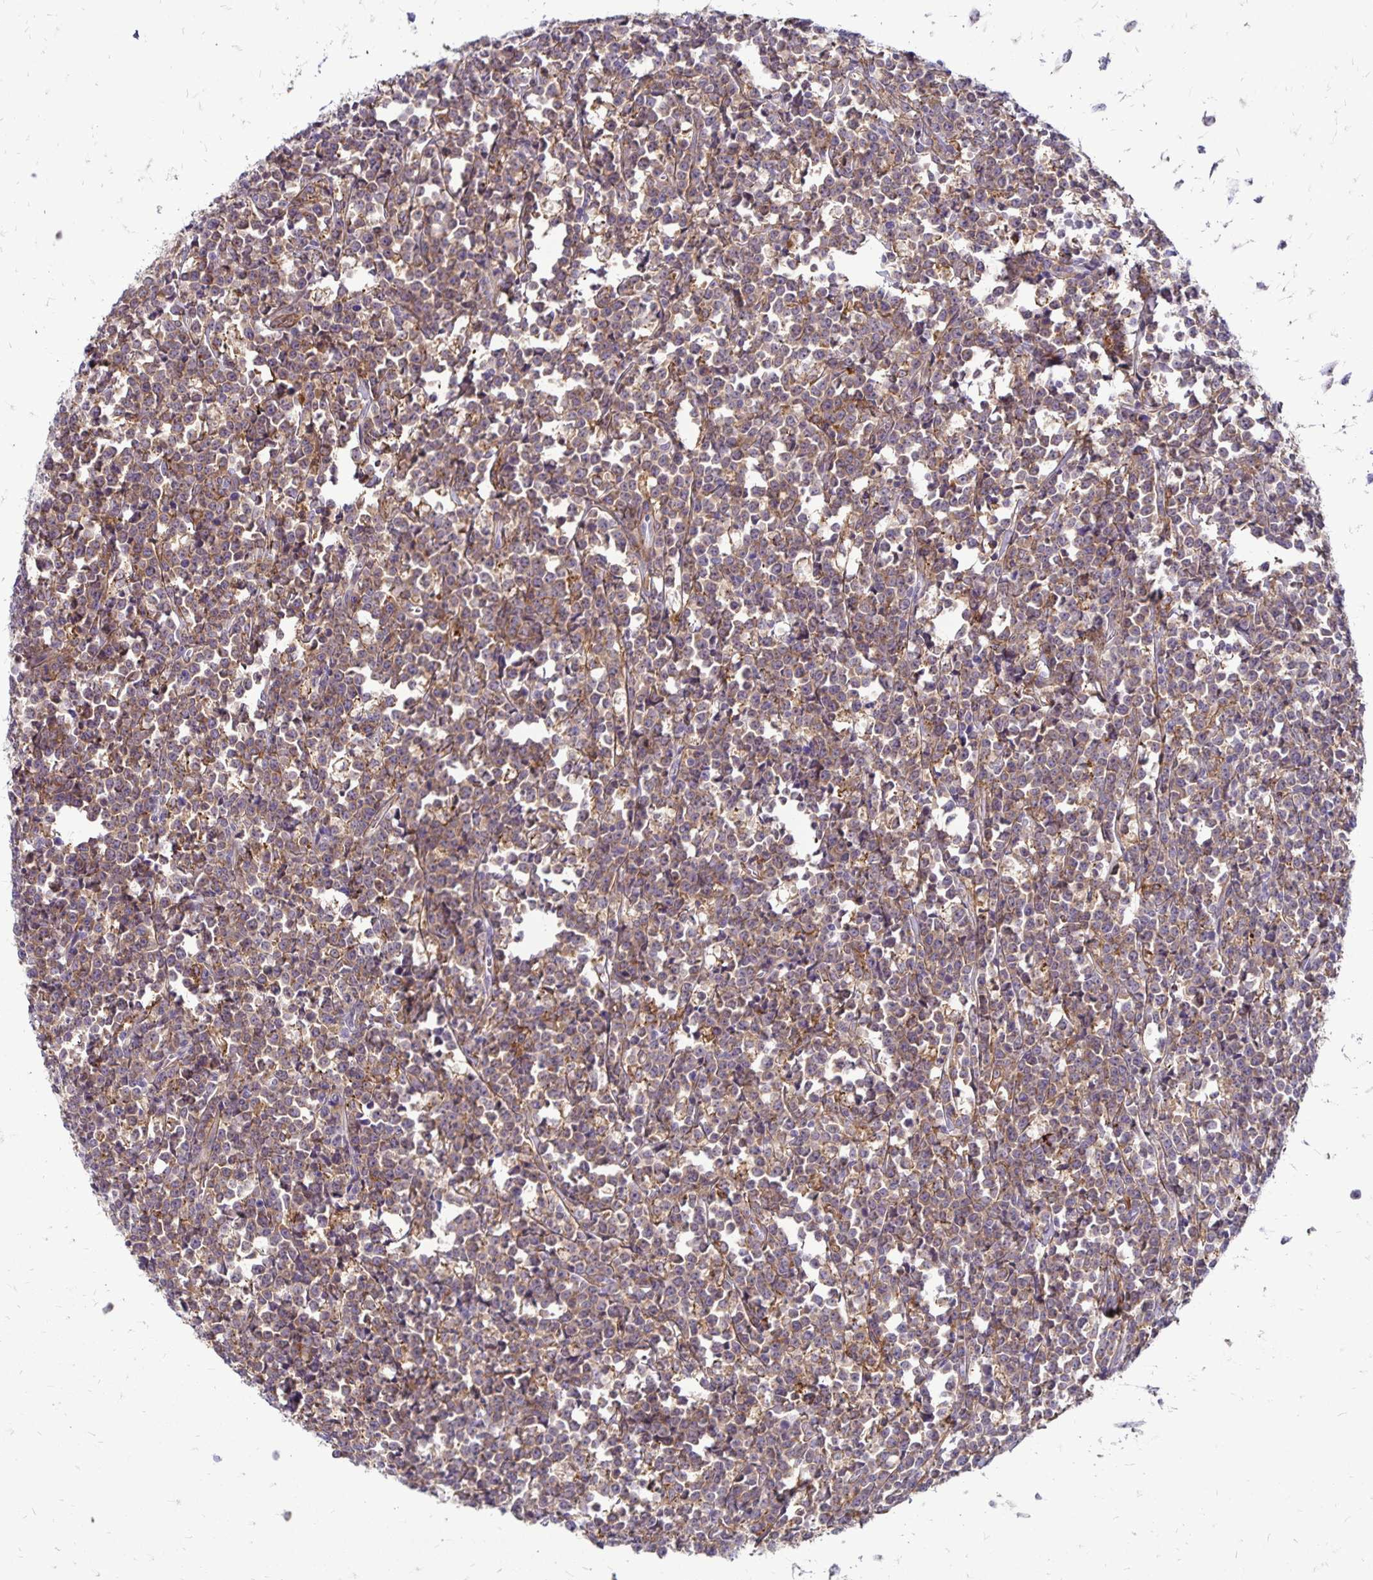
{"staining": {"intensity": "moderate", "quantity": ">75%", "location": "cytoplasmic/membranous"}, "tissue": "lymphoma", "cell_type": "Tumor cells", "image_type": "cancer", "snomed": [{"axis": "morphology", "description": "Malignant lymphoma, non-Hodgkin's type, High grade"}, {"axis": "topography", "description": "Small intestine"}], "caption": "Lymphoma stained for a protein (brown) displays moderate cytoplasmic/membranous positive staining in about >75% of tumor cells.", "gene": "TNS3", "patient": {"sex": "female", "age": 56}}